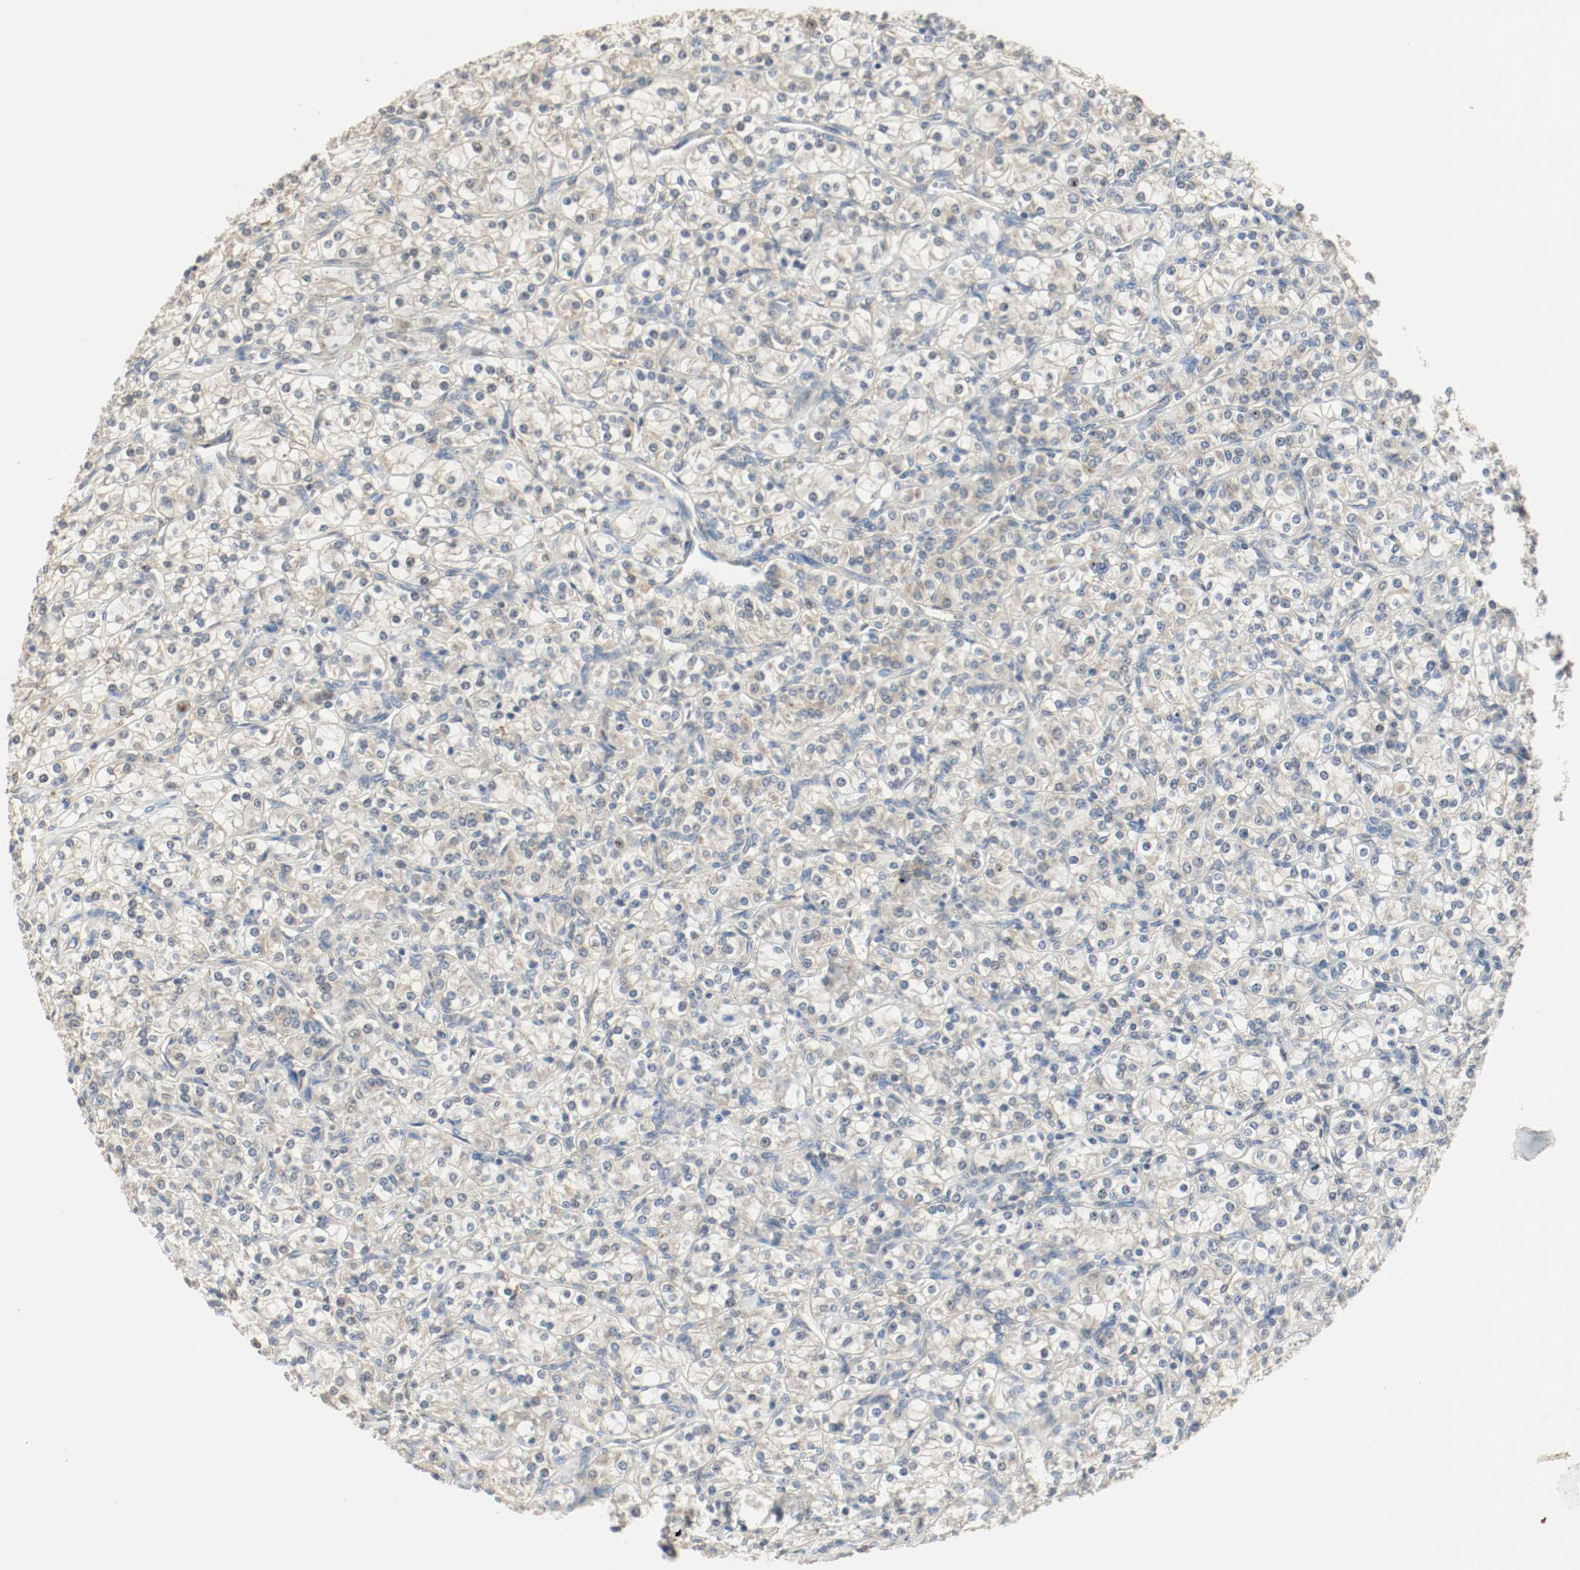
{"staining": {"intensity": "weak", "quantity": "<25%", "location": "cytoplasmic/membranous"}, "tissue": "renal cancer", "cell_type": "Tumor cells", "image_type": "cancer", "snomed": [{"axis": "morphology", "description": "Adenocarcinoma, NOS"}, {"axis": "topography", "description": "Kidney"}], "caption": "Immunohistochemistry histopathology image of renal adenocarcinoma stained for a protein (brown), which reveals no staining in tumor cells.", "gene": "MELTF", "patient": {"sex": "male", "age": 77}}